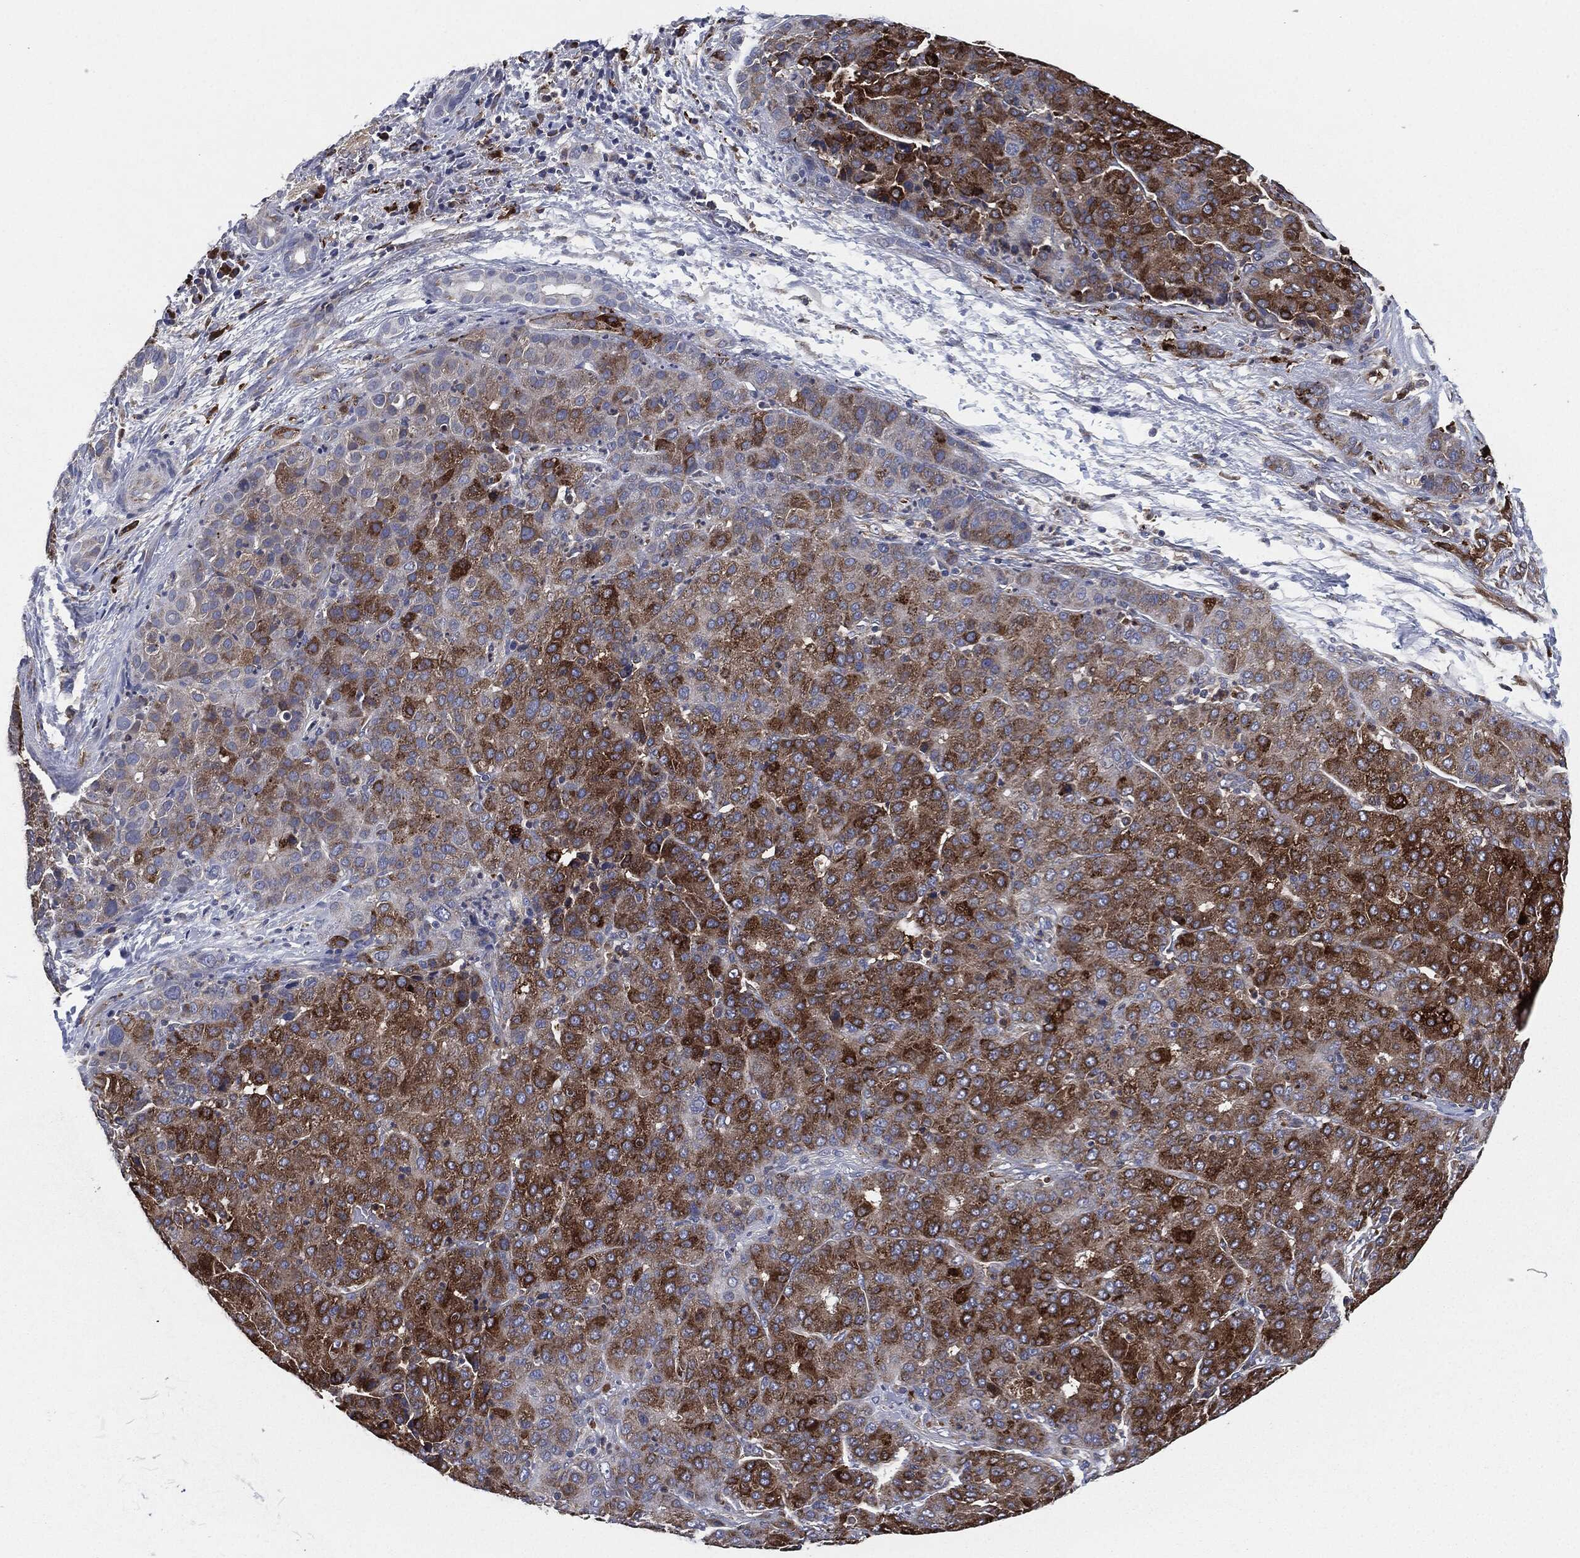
{"staining": {"intensity": "strong", "quantity": "25%-75%", "location": "cytoplasmic/membranous"}, "tissue": "liver cancer", "cell_type": "Tumor cells", "image_type": "cancer", "snomed": [{"axis": "morphology", "description": "Carcinoma, Hepatocellular, NOS"}, {"axis": "topography", "description": "Liver"}], "caption": "IHC of human liver cancer (hepatocellular carcinoma) displays high levels of strong cytoplasmic/membranous positivity in about 25%-75% of tumor cells.", "gene": "TMEM11", "patient": {"sex": "male", "age": 65}}